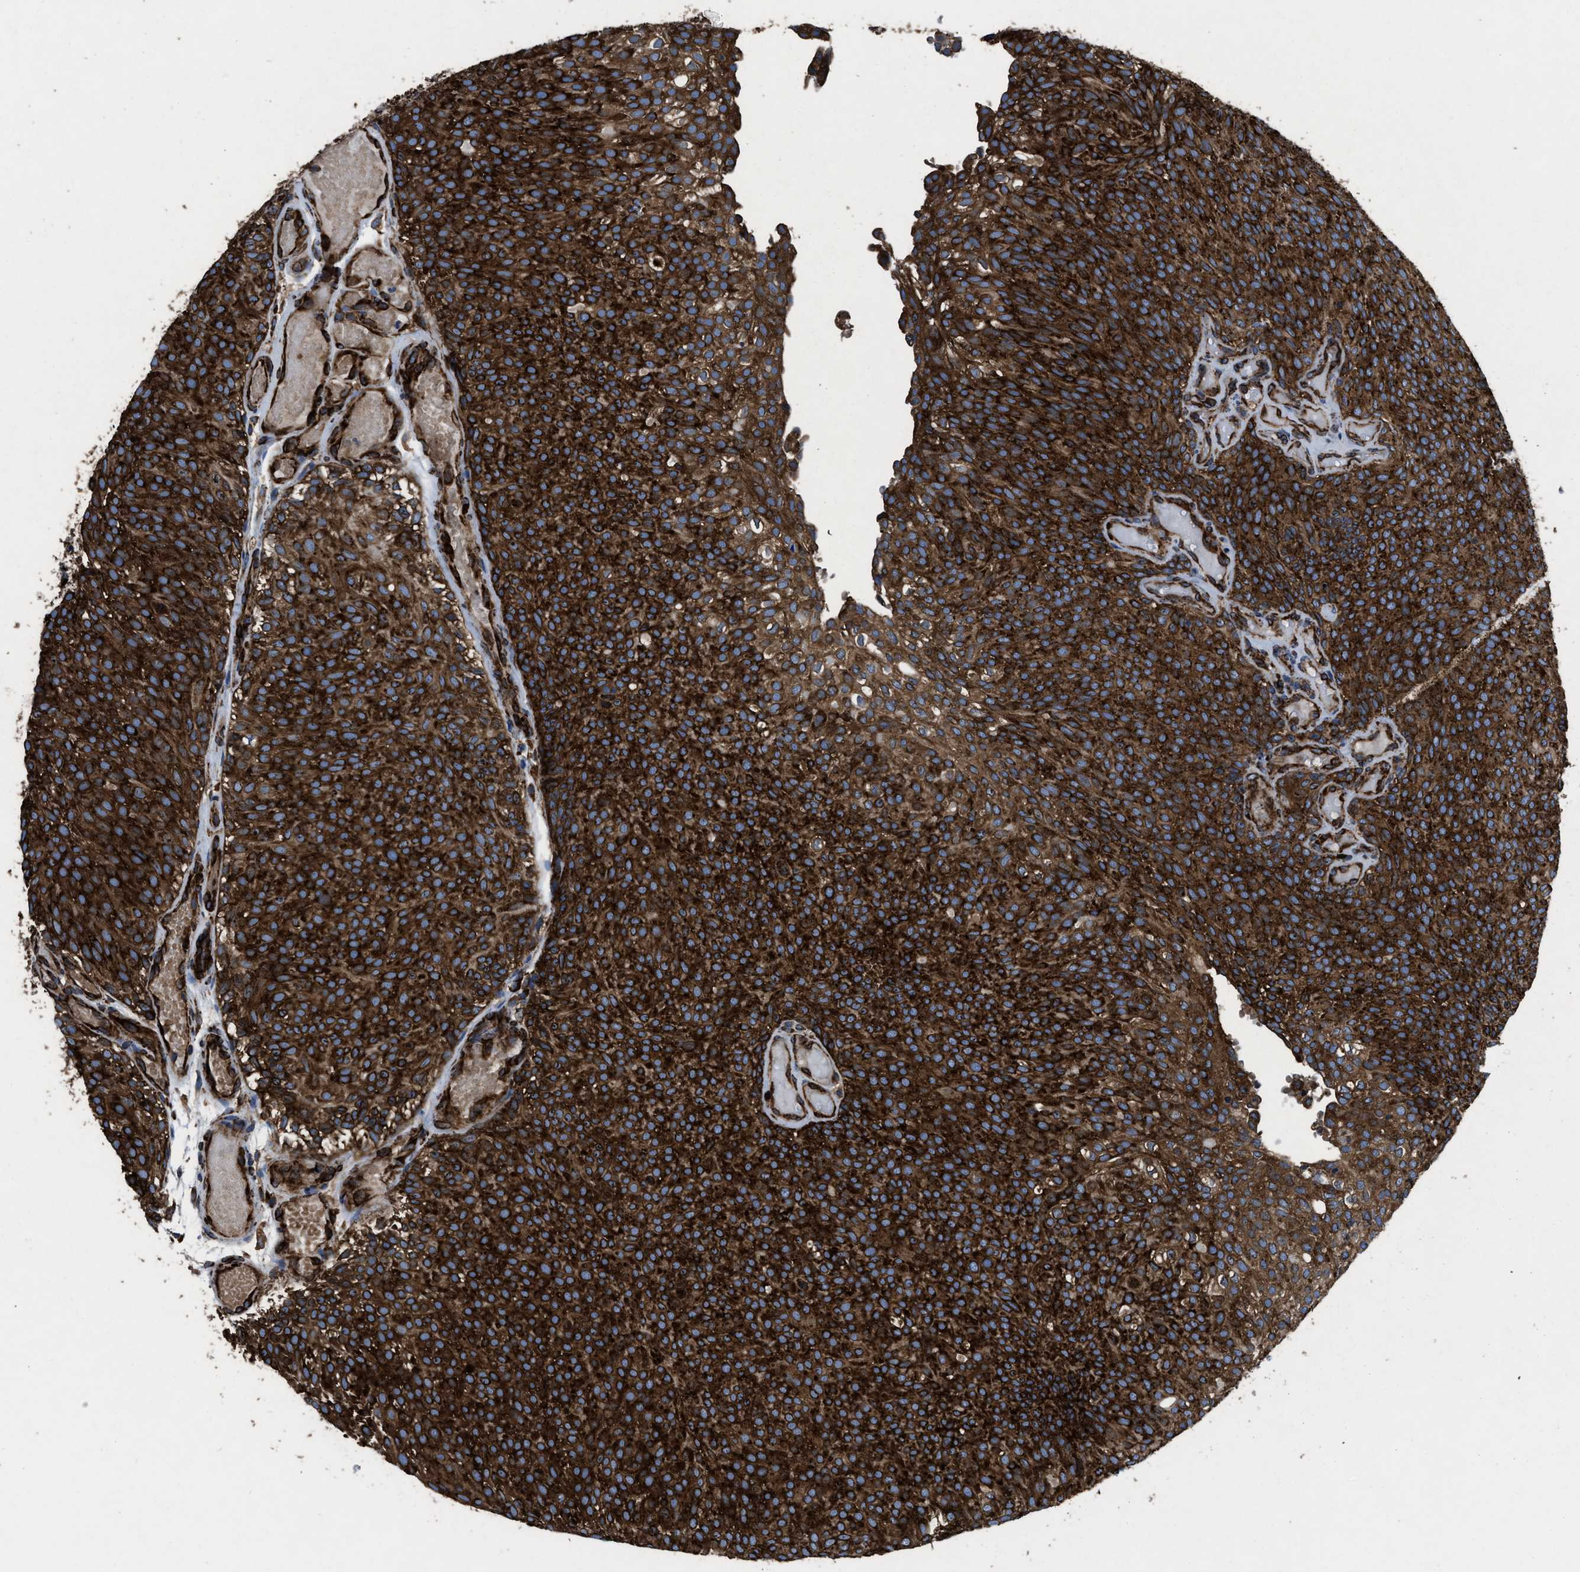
{"staining": {"intensity": "strong", "quantity": ">75%", "location": "cytoplasmic/membranous"}, "tissue": "urothelial cancer", "cell_type": "Tumor cells", "image_type": "cancer", "snomed": [{"axis": "morphology", "description": "Urothelial carcinoma, Low grade"}, {"axis": "topography", "description": "Urinary bladder"}], "caption": "Low-grade urothelial carcinoma was stained to show a protein in brown. There is high levels of strong cytoplasmic/membranous expression in about >75% of tumor cells.", "gene": "CAPRIN1", "patient": {"sex": "male", "age": 78}}